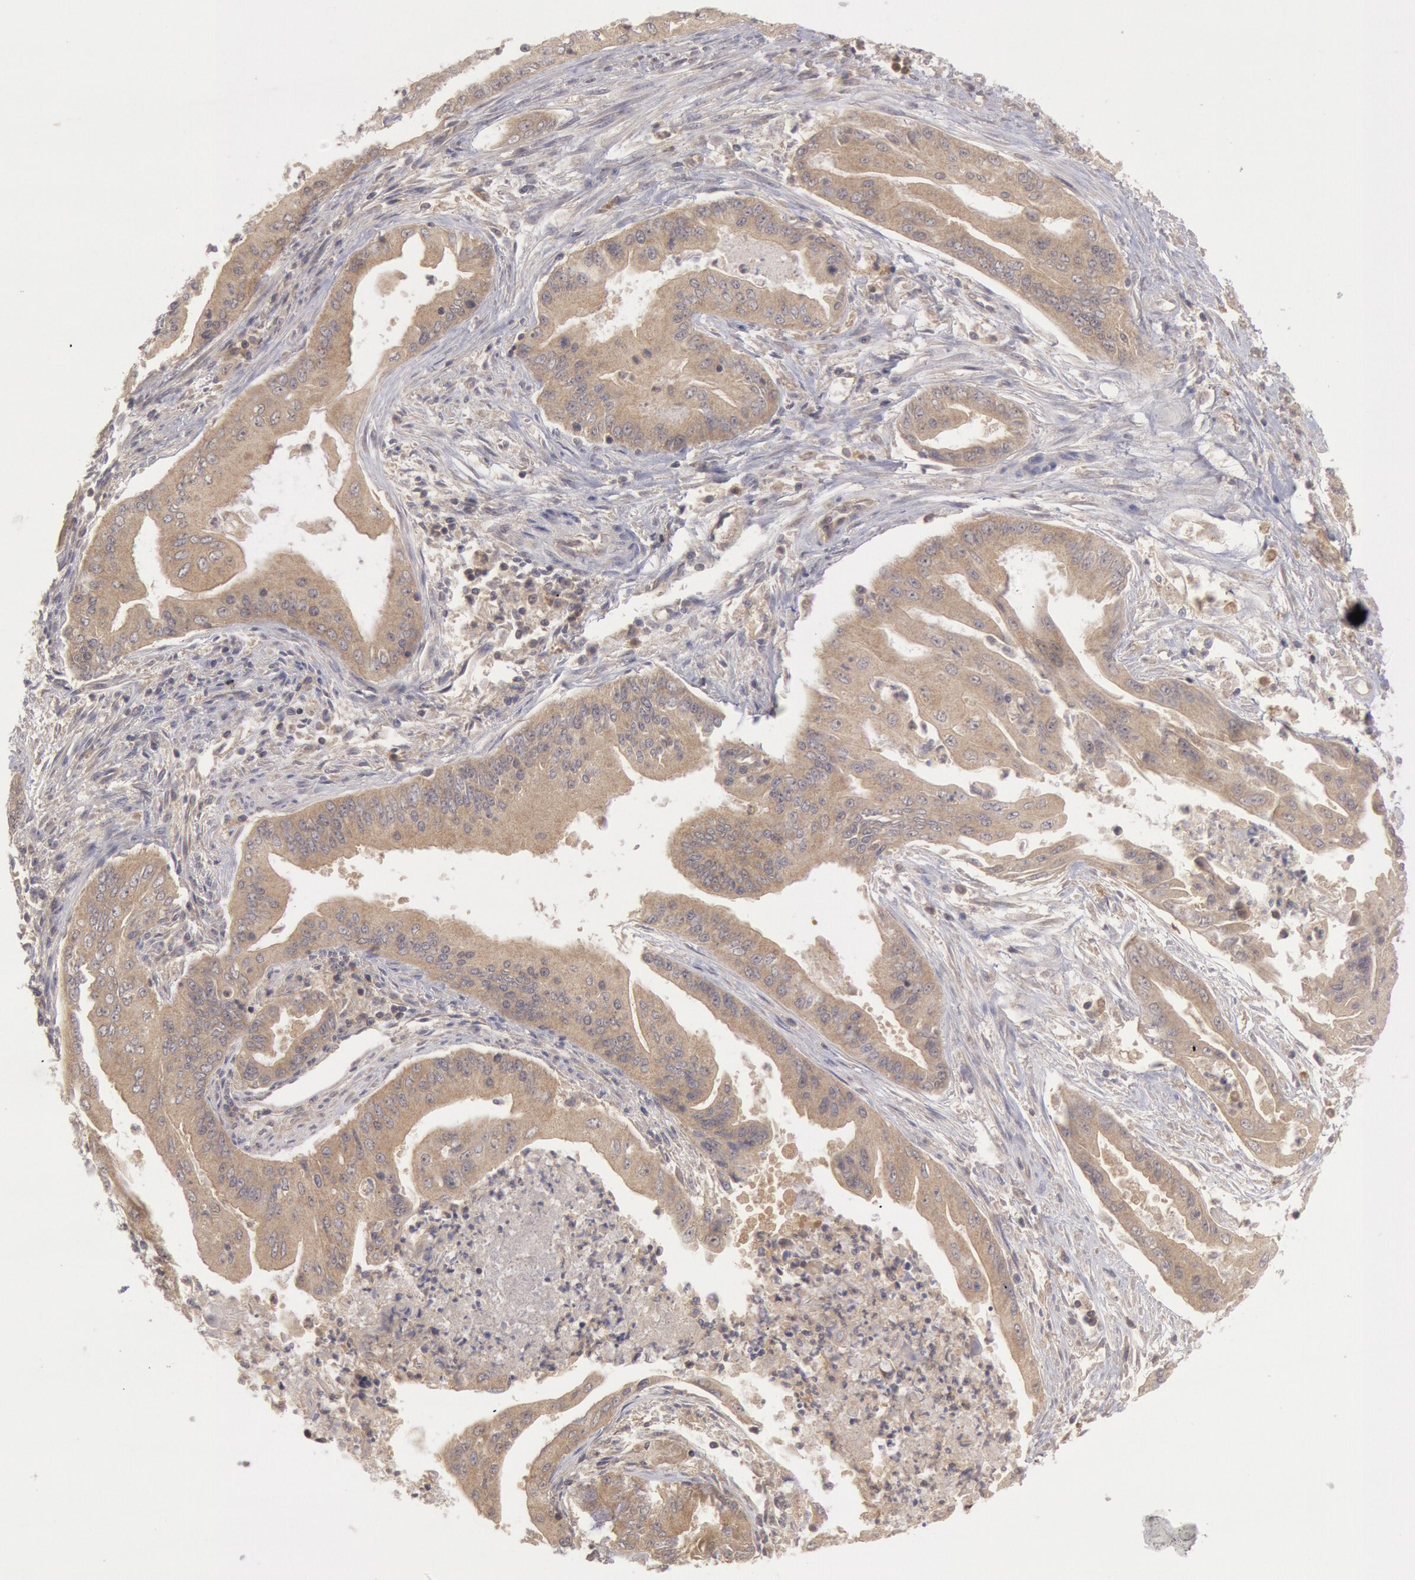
{"staining": {"intensity": "weak", "quantity": ">75%", "location": "cytoplasmic/membranous"}, "tissue": "endometrial cancer", "cell_type": "Tumor cells", "image_type": "cancer", "snomed": [{"axis": "morphology", "description": "Adenocarcinoma, NOS"}, {"axis": "topography", "description": "Endometrium"}], "caption": "The photomicrograph exhibits a brown stain indicating the presence of a protein in the cytoplasmic/membranous of tumor cells in endometrial cancer.", "gene": "BRAF", "patient": {"sex": "female", "age": 63}}